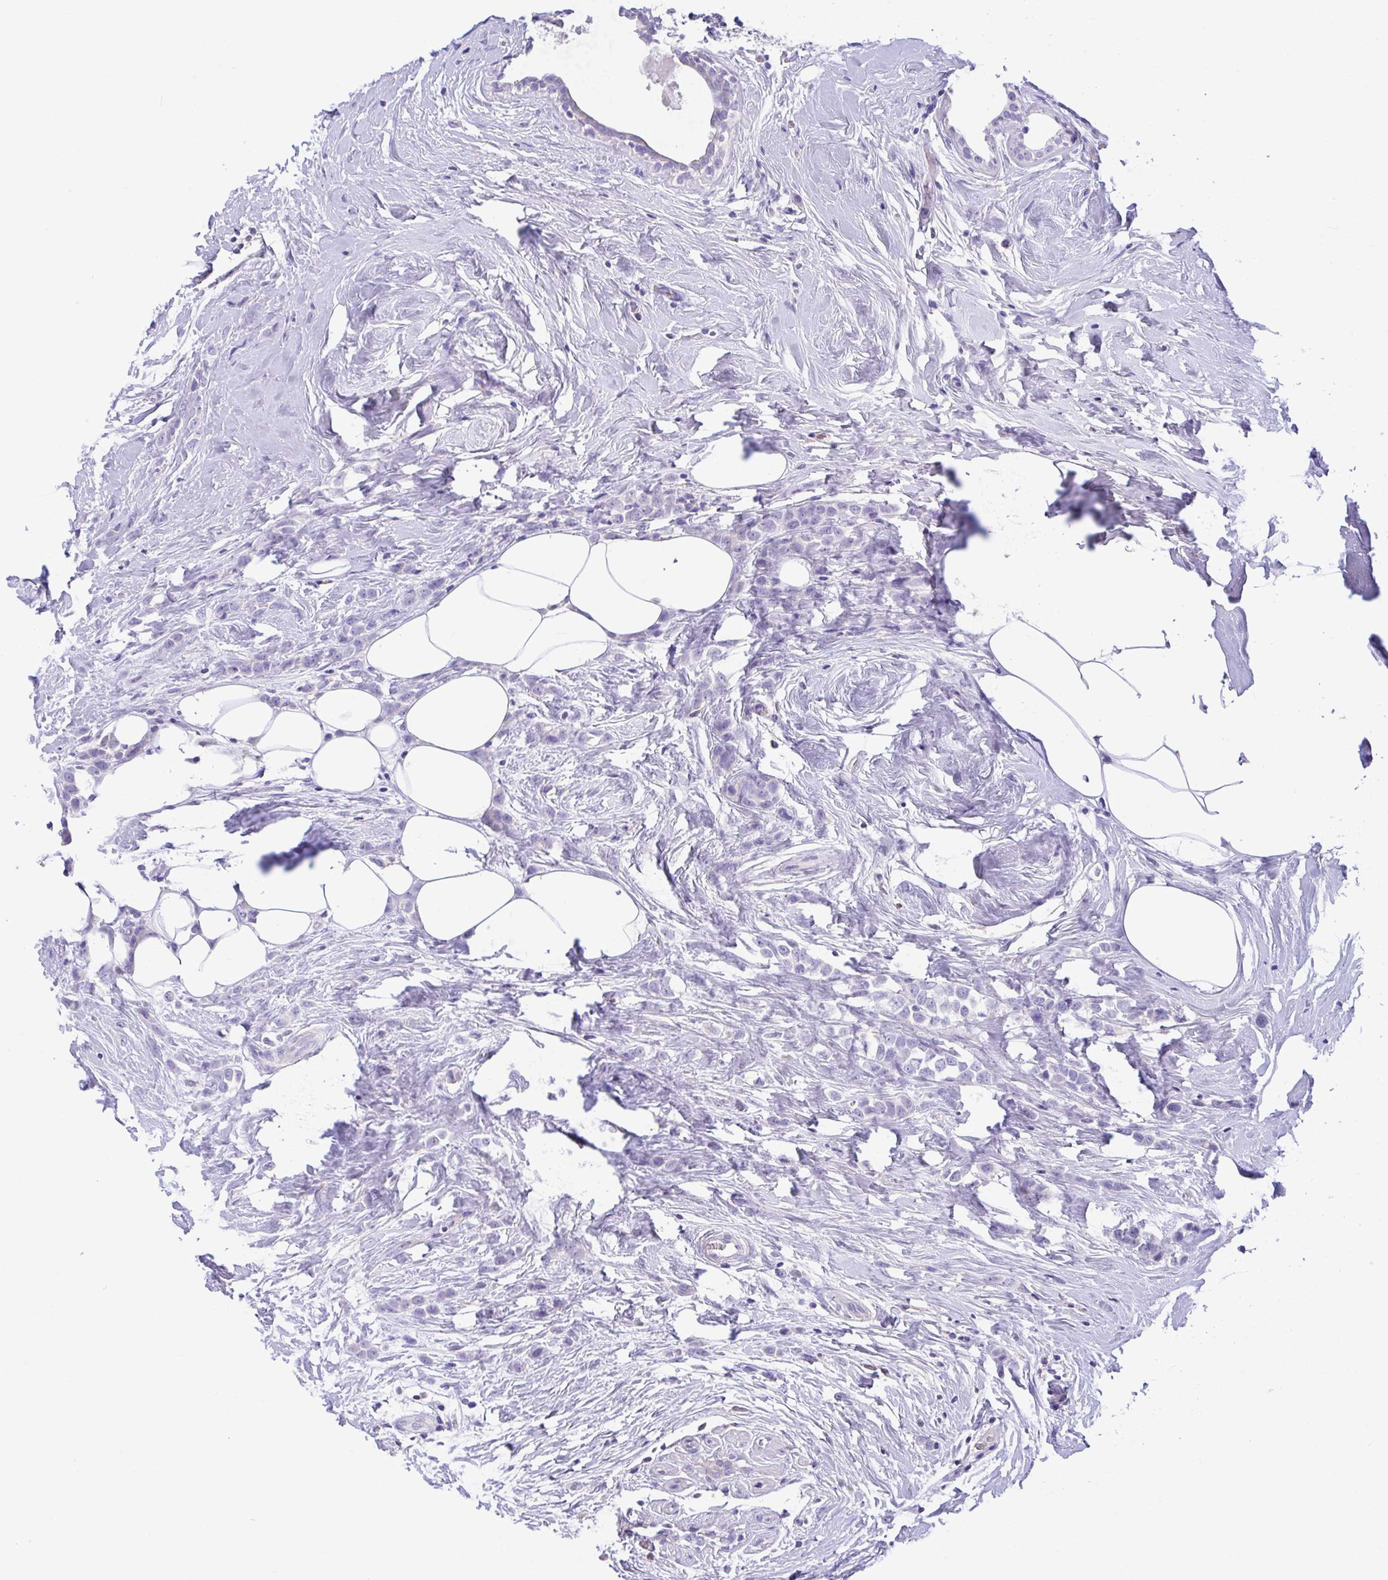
{"staining": {"intensity": "negative", "quantity": "none", "location": "none"}, "tissue": "breast cancer", "cell_type": "Tumor cells", "image_type": "cancer", "snomed": [{"axis": "morphology", "description": "Duct carcinoma"}, {"axis": "topography", "description": "Breast"}], "caption": "Micrograph shows no significant protein expression in tumor cells of breast cancer.", "gene": "CA10", "patient": {"sex": "female", "age": 80}}